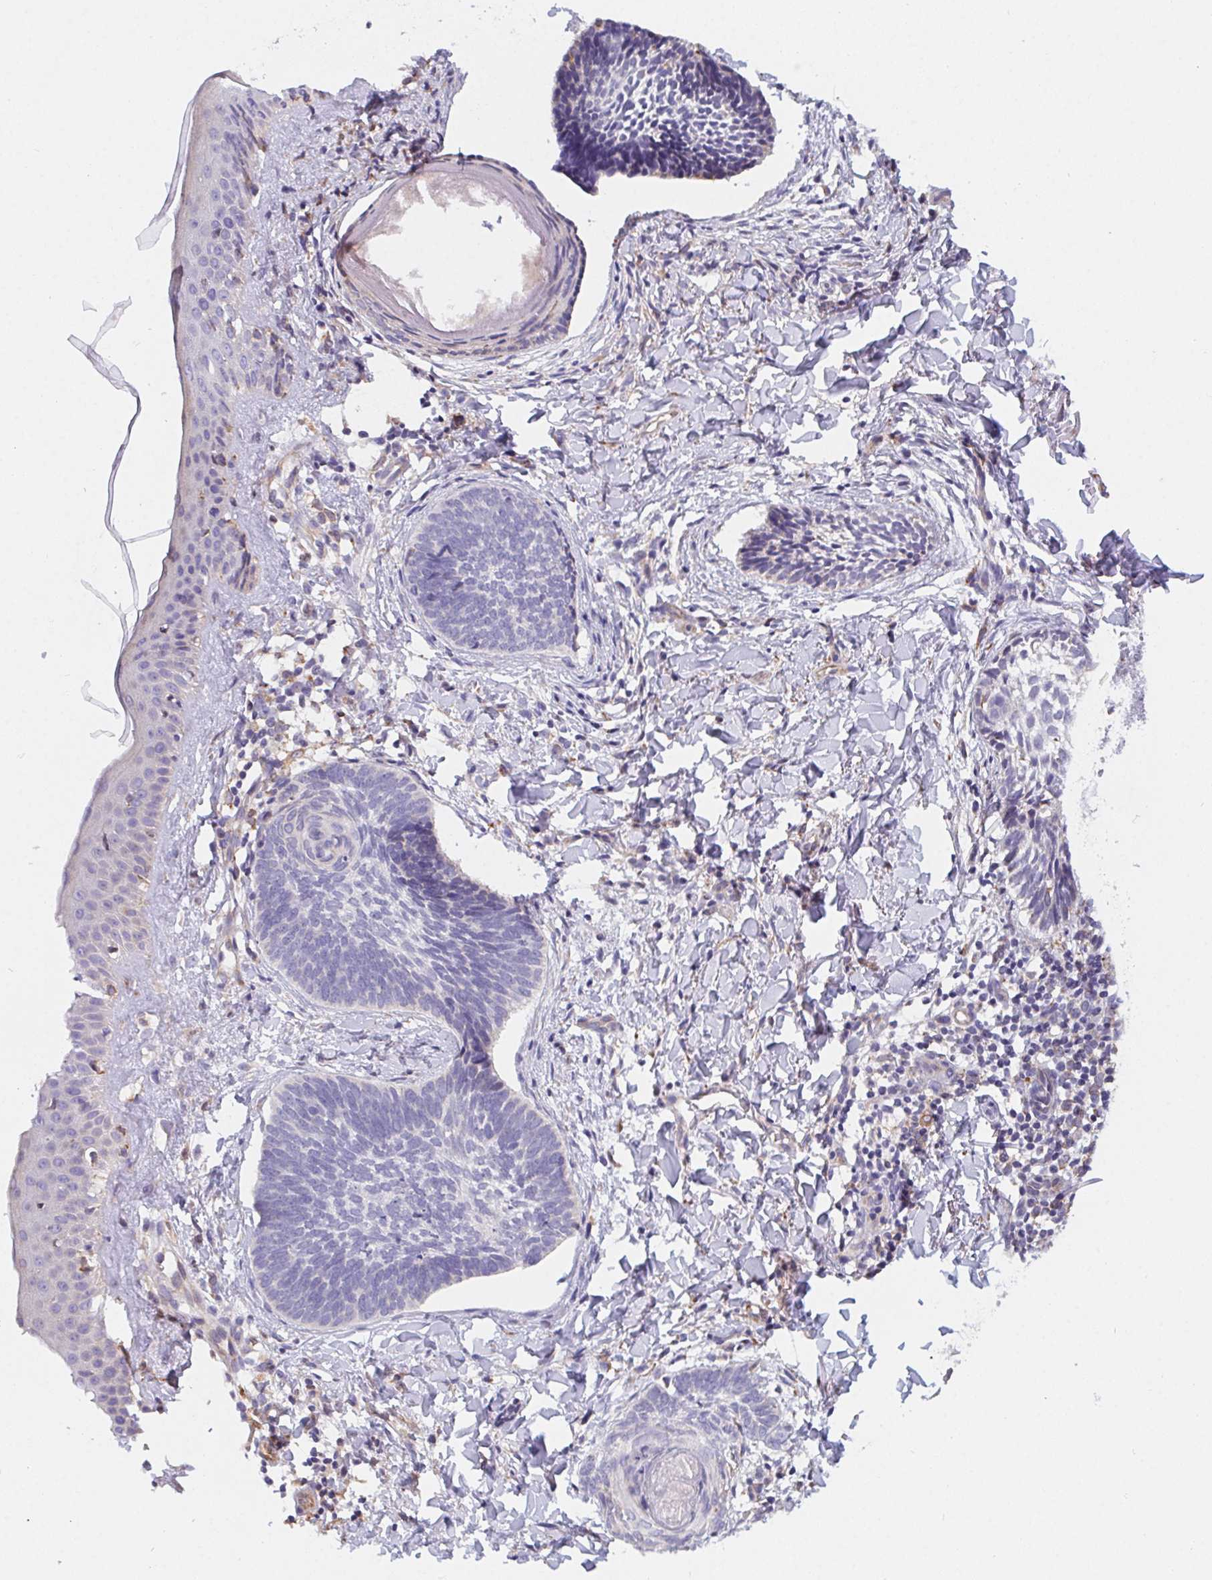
{"staining": {"intensity": "negative", "quantity": "none", "location": "none"}, "tissue": "skin cancer", "cell_type": "Tumor cells", "image_type": "cancer", "snomed": [{"axis": "morphology", "description": "Normal tissue, NOS"}, {"axis": "morphology", "description": "Basal cell carcinoma"}, {"axis": "topography", "description": "Skin"}], "caption": "Tumor cells show no significant positivity in skin cancer.", "gene": "ADAM8", "patient": {"sex": "male", "age": 46}}